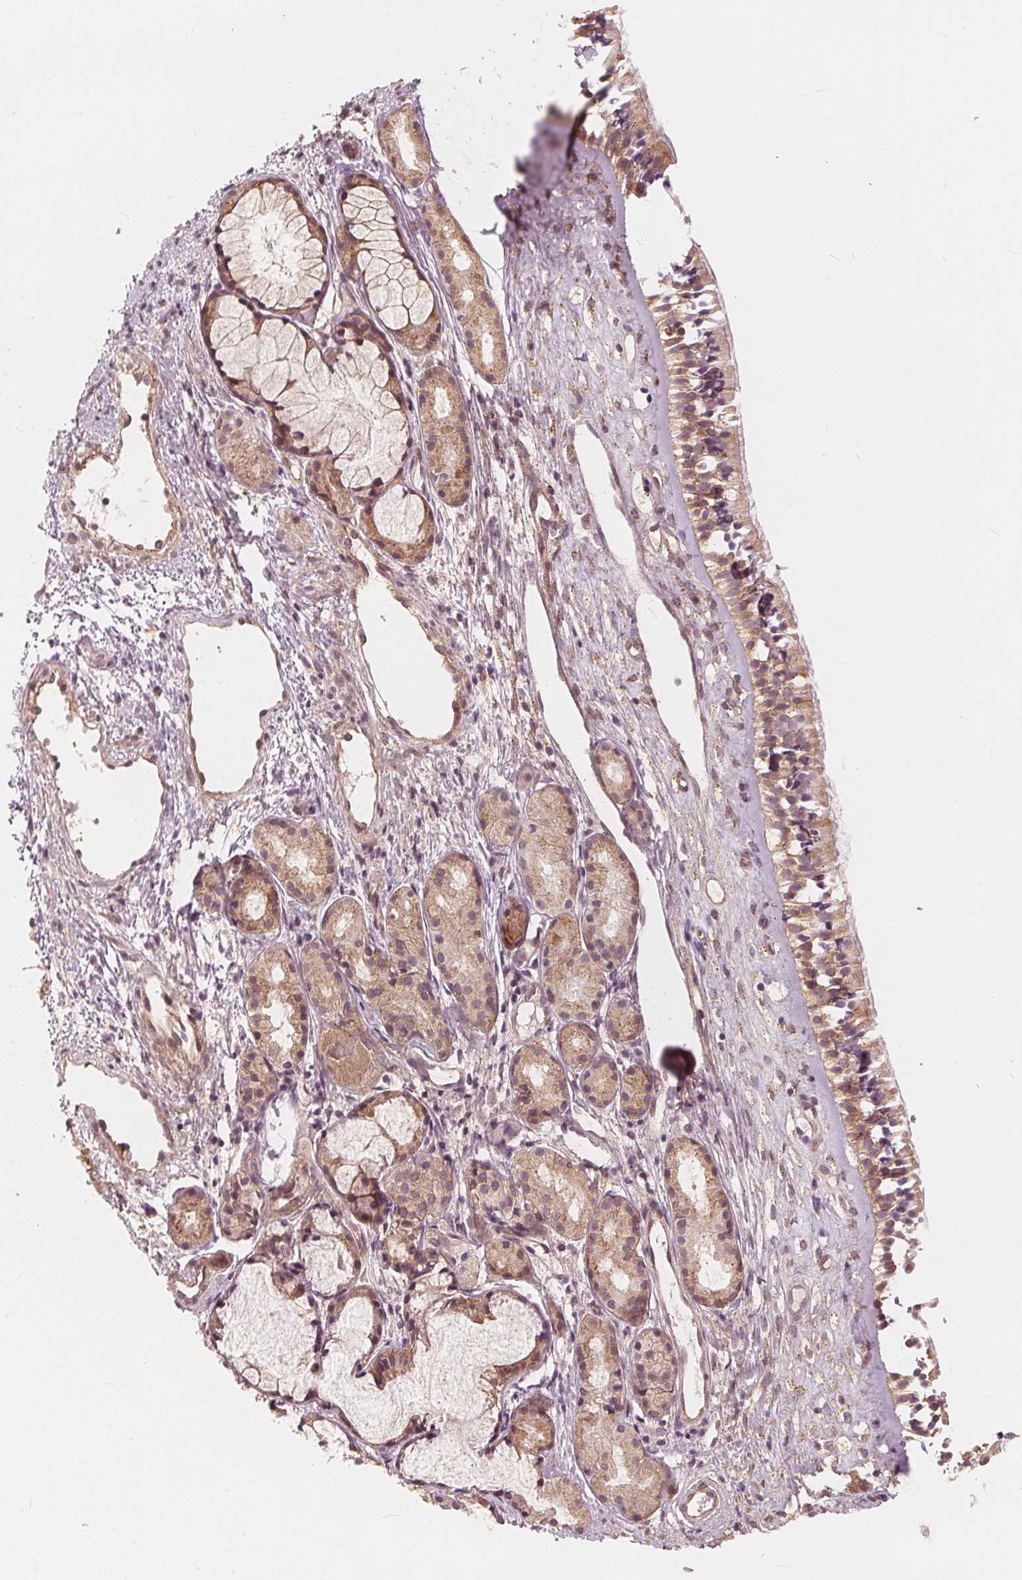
{"staining": {"intensity": "weak", "quantity": ">75%", "location": "cytoplasmic/membranous"}, "tissue": "nasopharynx", "cell_type": "Respiratory epithelial cells", "image_type": "normal", "snomed": [{"axis": "morphology", "description": "Normal tissue, NOS"}, {"axis": "topography", "description": "Nasopharynx"}], "caption": "This photomicrograph displays unremarkable nasopharynx stained with immunohistochemistry to label a protein in brown. The cytoplasmic/membranous of respiratory epithelial cells show weak positivity for the protein. Nuclei are counter-stained blue.", "gene": "SNX12", "patient": {"sex": "female", "age": 52}}